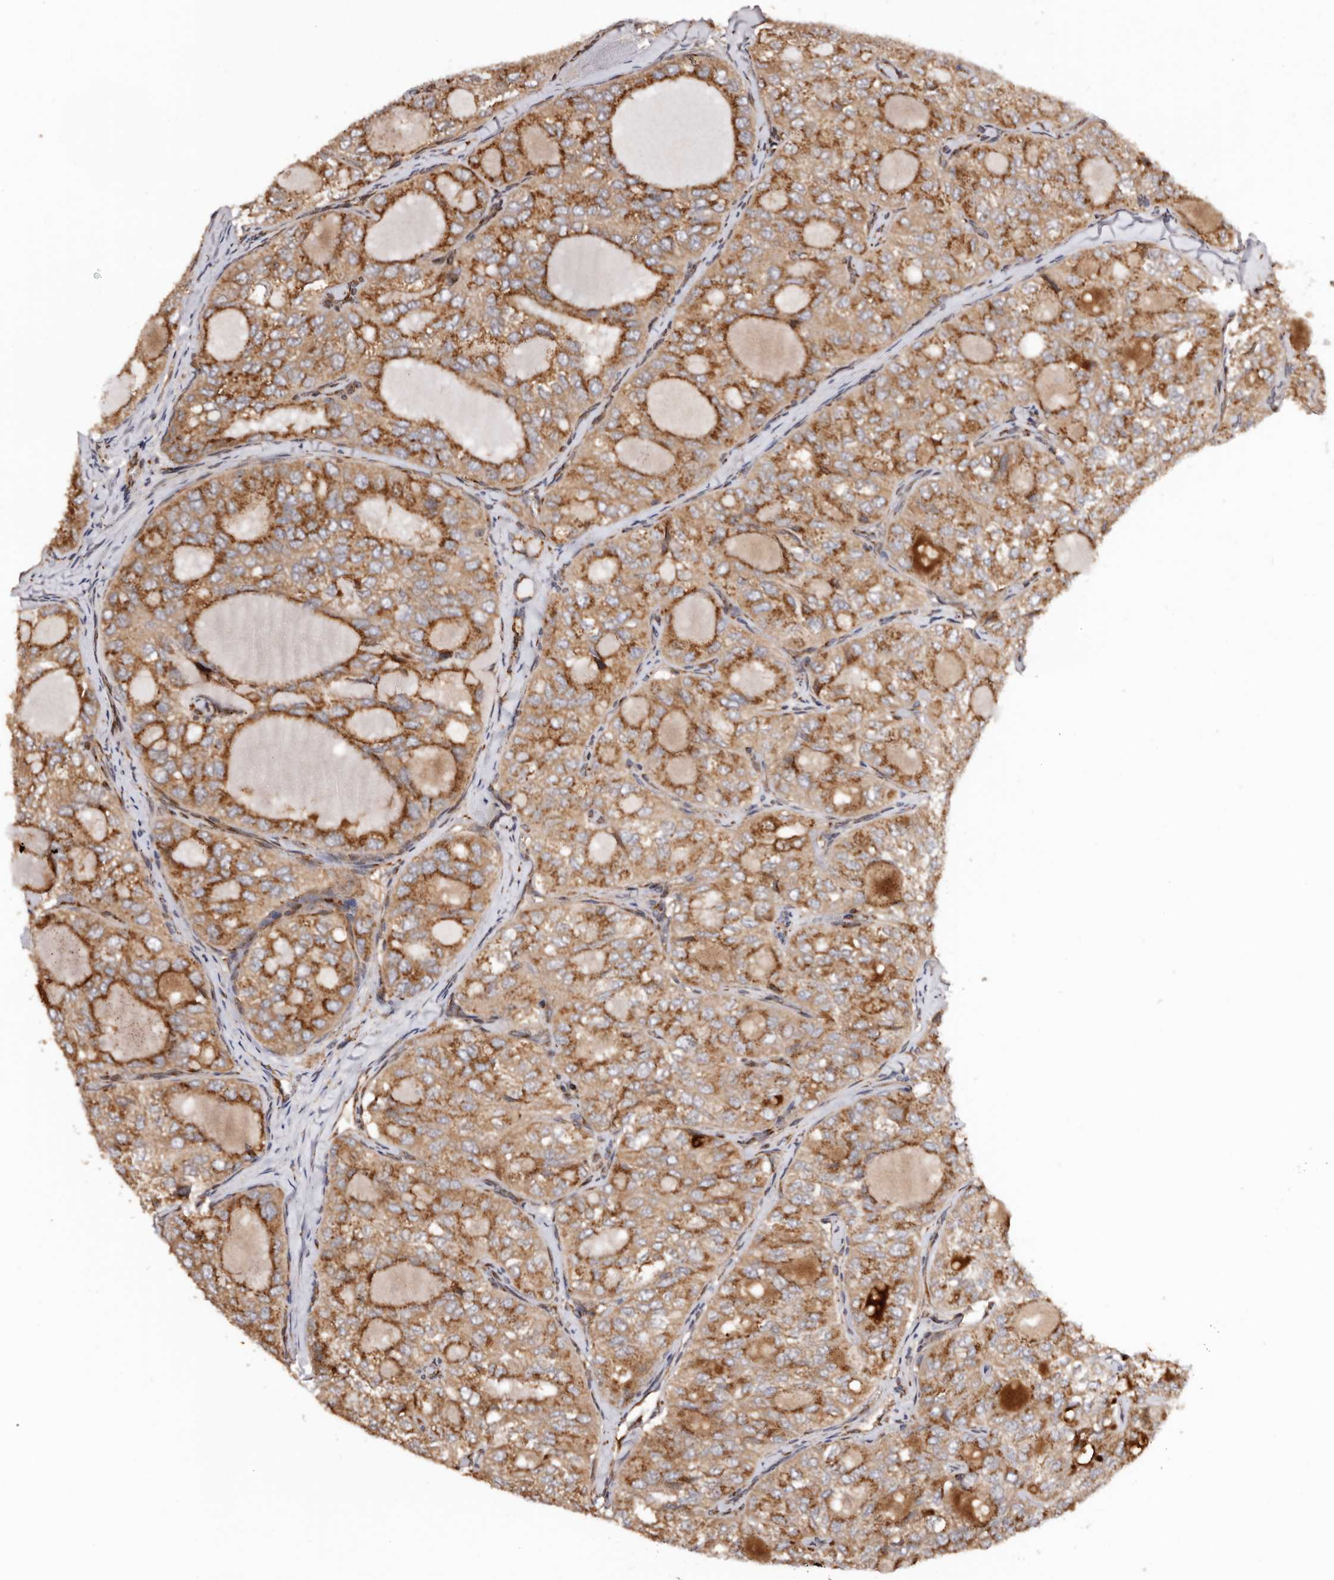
{"staining": {"intensity": "strong", "quantity": ">75%", "location": "cytoplasmic/membranous"}, "tissue": "thyroid cancer", "cell_type": "Tumor cells", "image_type": "cancer", "snomed": [{"axis": "morphology", "description": "Follicular adenoma carcinoma, NOS"}, {"axis": "topography", "description": "Thyroid gland"}], "caption": "Protein expression analysis of human thyroid follicular adenoma carcinoma reveals strong cytoplasmic/membranous expression in about >75% of tumor cells.", "gene": "GPR27", "patient": {"sex": "male", "age": 75}}